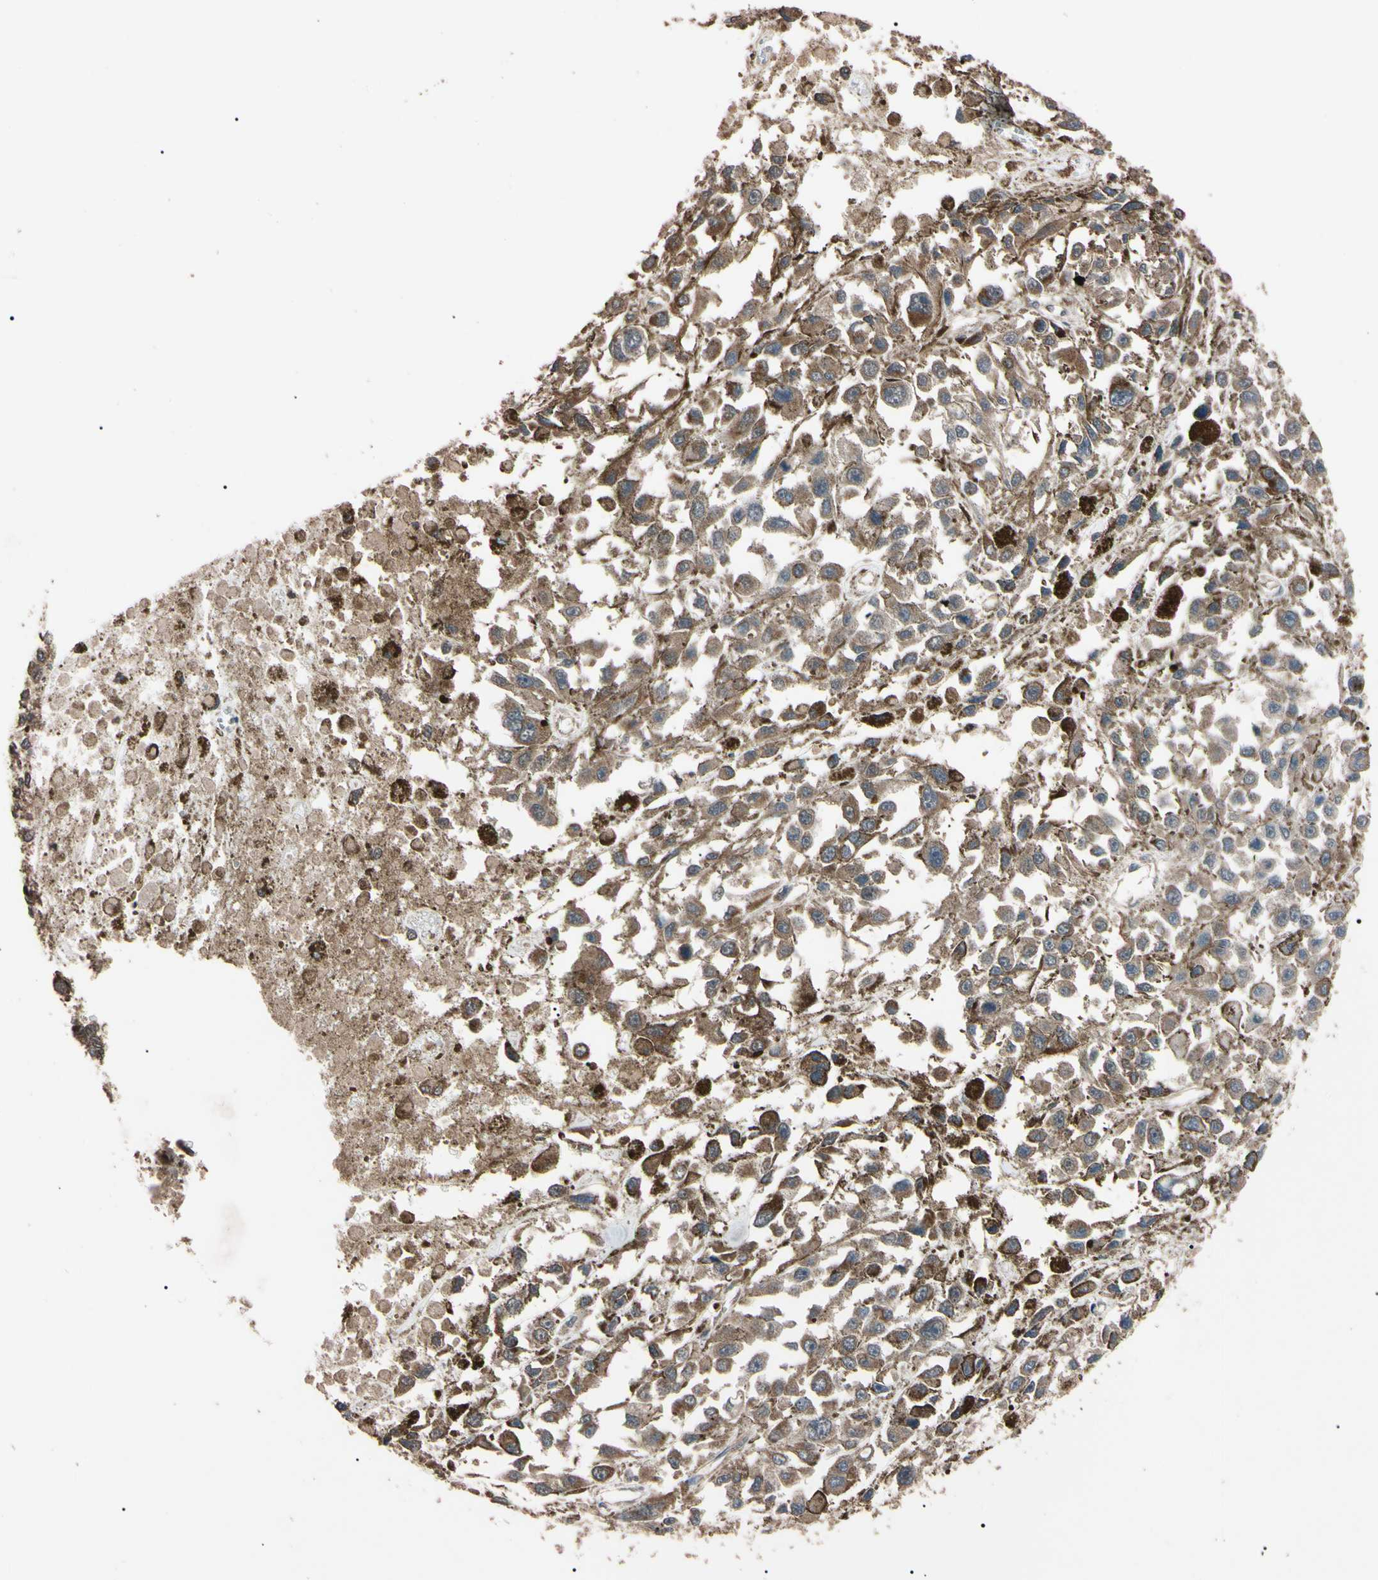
{"staining": {"intensity": "weak", "quantity": ">75%", "location": "cytoplasmic/membranous"}, "tissue": "melanoma", "cell_type": "Tumor cells", "image_type": "cancer", "snomed": [{"axis": "morphology", "description": "Malignant melanoma, Metastatic site"}, {"axis": "topography", "description": "Lymph node"}], "caption": "Malignant melanoma (metastatic site) tissue shows weak cytoplasmic/membranous positivity in about >75% of tumor cells", "gene": "TNFRSF1A", "patient": {"sex": "male", "age": 59}}